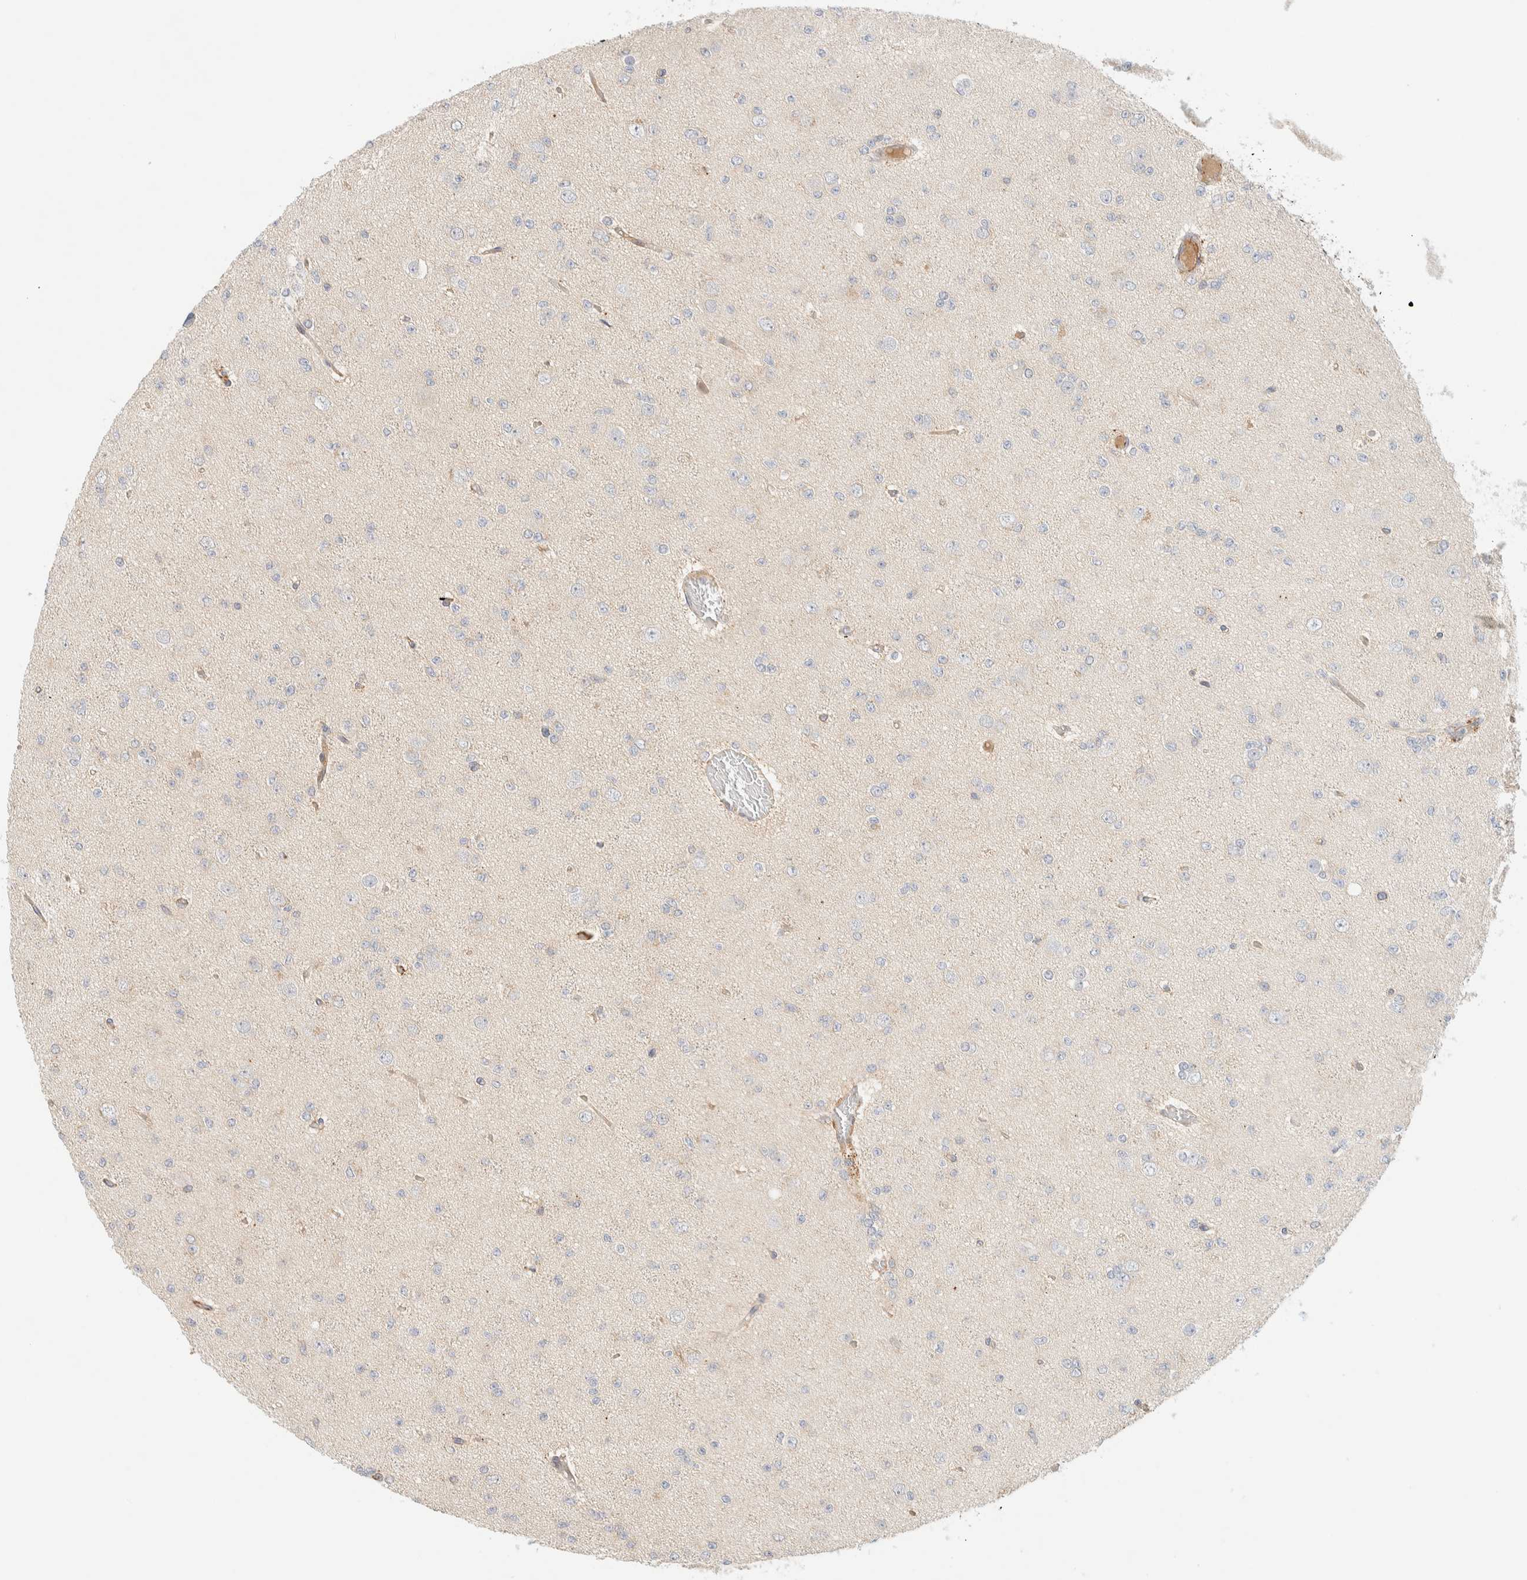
{"staining": {"intensity": "negative", "quantity": "none", "location": "none"}, "tissue": "glioma", "cell_type": "Tumor cells", "image_type": "cancer", "snomed": [{"axis": "morphology", "description": "Glioma, malignant, Low grade"}, {"axis": "topography", "description": "Brain"}], "caption": "Histopathology image shows no protein positivity in tumor cells of glioma tissue. (DAB immunohistochemistry (IHC), high magnification).", "gene": "FAT1", "patient": {"sex": "female", "age": 22}}